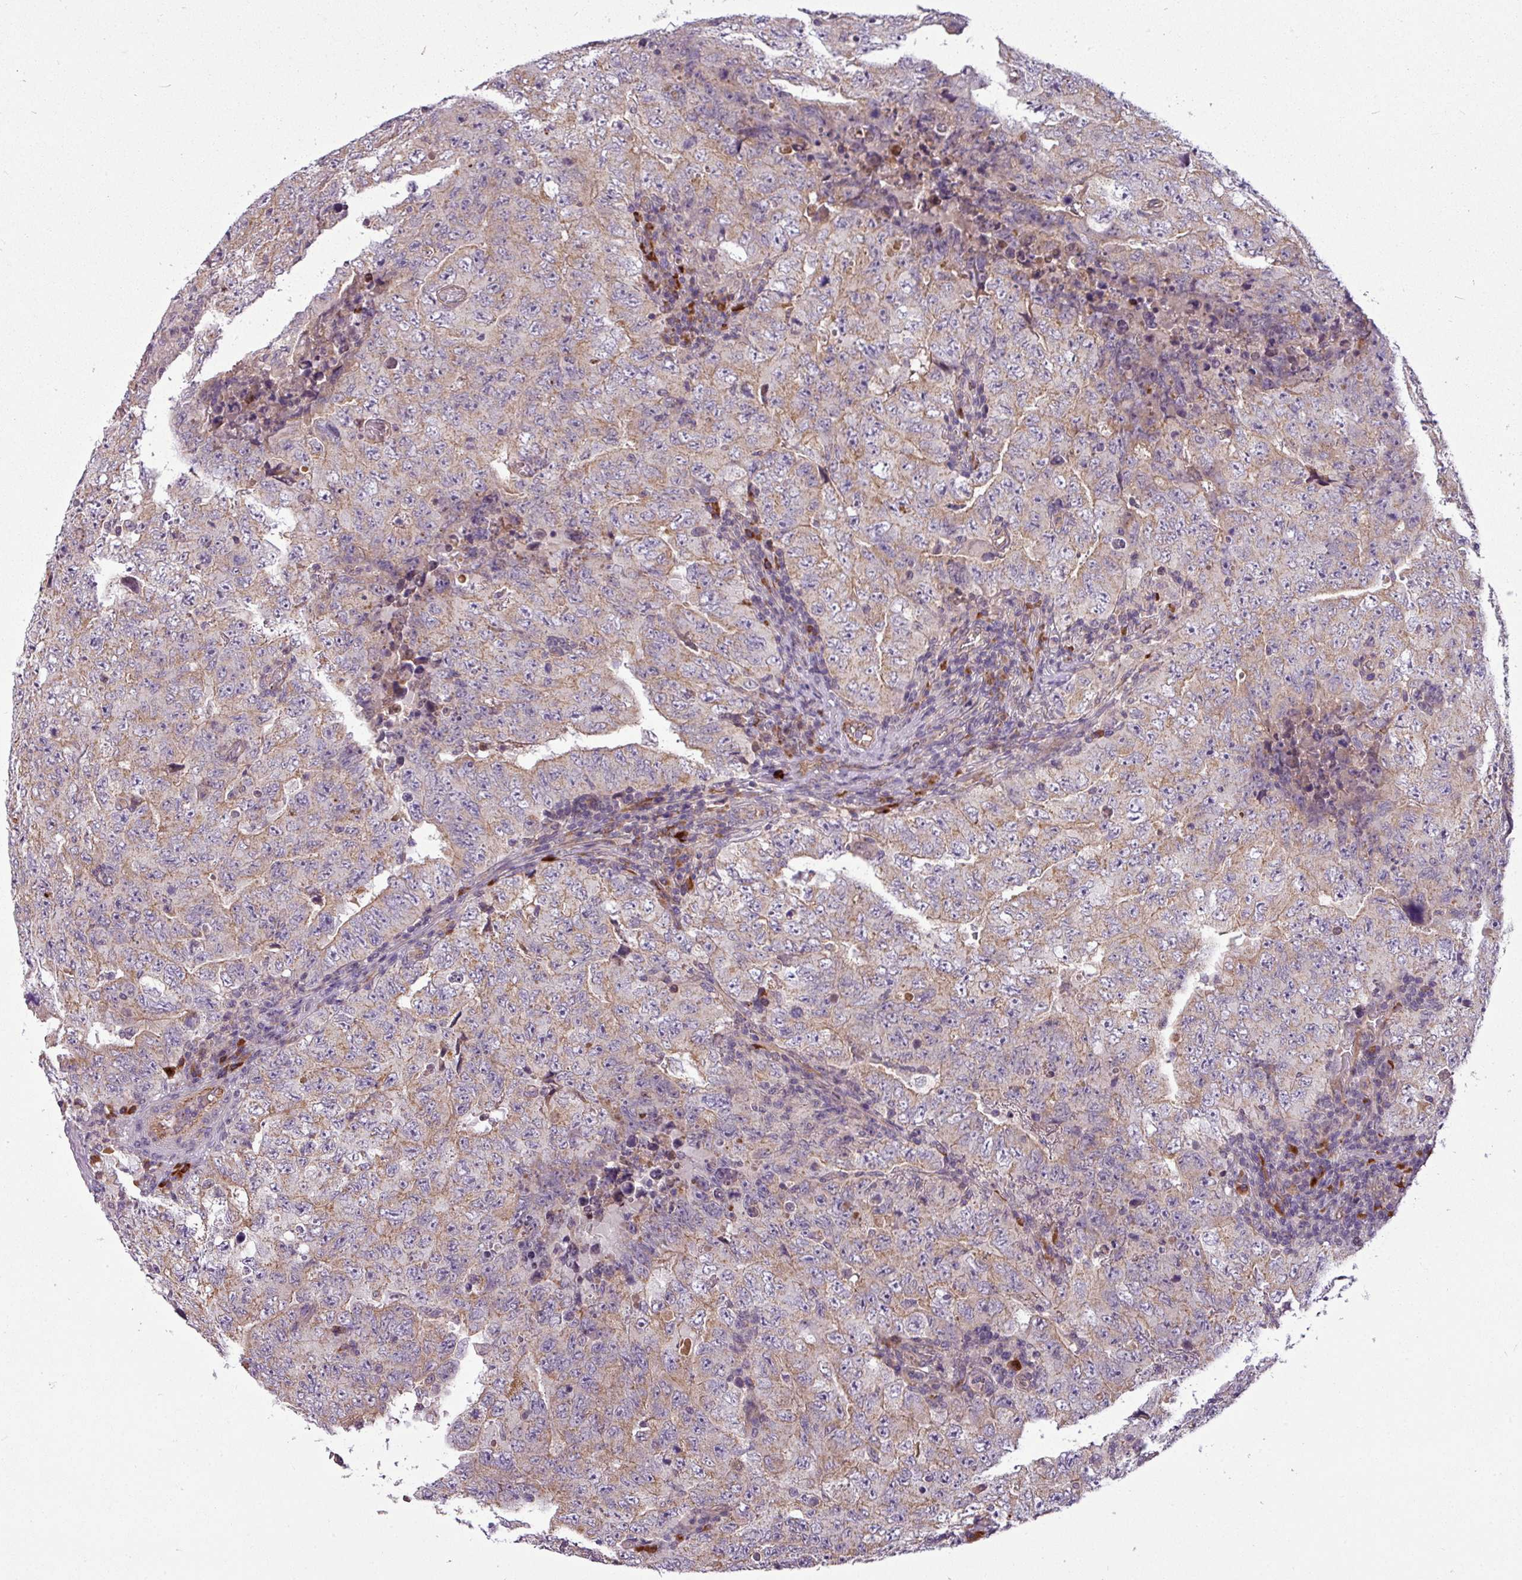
{"staining": {"intensity": "weak", "quantity": "25%-75%", "location": "cytoplasmic/membranous"}, "tissue": "testis cancer", "cell_type": "Tumor cells", "image_type": "cancer", "snomed": [{"axis": "morphology", "description": "Carcinoma, Embryonal, NOS"}, {"axis": "topography", "description": "Testis"}], "caption": "DAB immunohistochemical staining of human testis cancer displays weak cytoplasmic/membranous protein staining in about 25%-75% of tumor cells.", "gene": "PAPLN", "patient": {"sex": "male", "age": 26}}